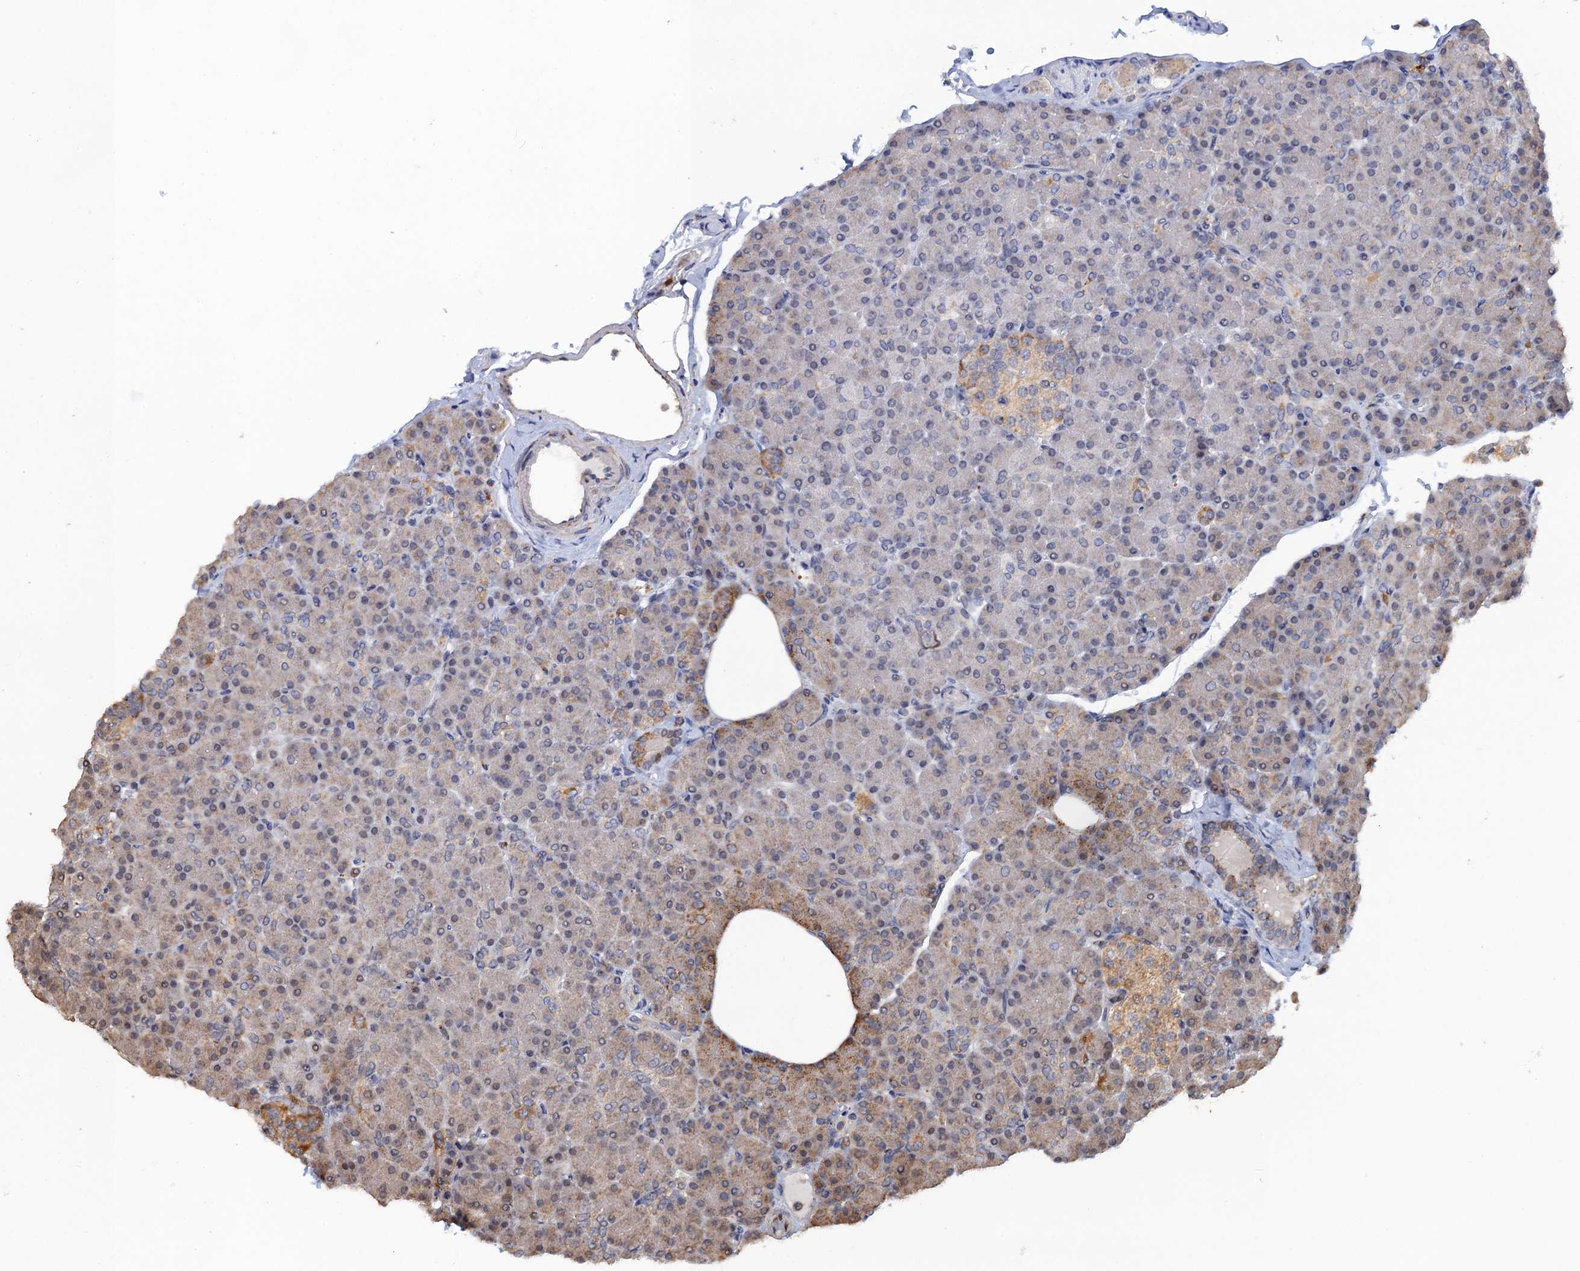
{"staining": {"intensity": "weak", "quantity": "<25%", "location": "cytoplasmic/membranous"}, "tissue": "pancreas", "cell_type": "Exocrine glandular cells", "image_type": "normal", "snomed": [{"axis": "morphology", "description": "Normal tissue, NOS"}, {"axis": "topography", "description": "Pancreas"}], "caption": "This is an immunohistochemistry (IHC) micrograph of normal human pancreas. There is no positivity in exocrine glandular cells.", "gene": "BMERB1", "patient": {"sex": "female", "age": 43}}